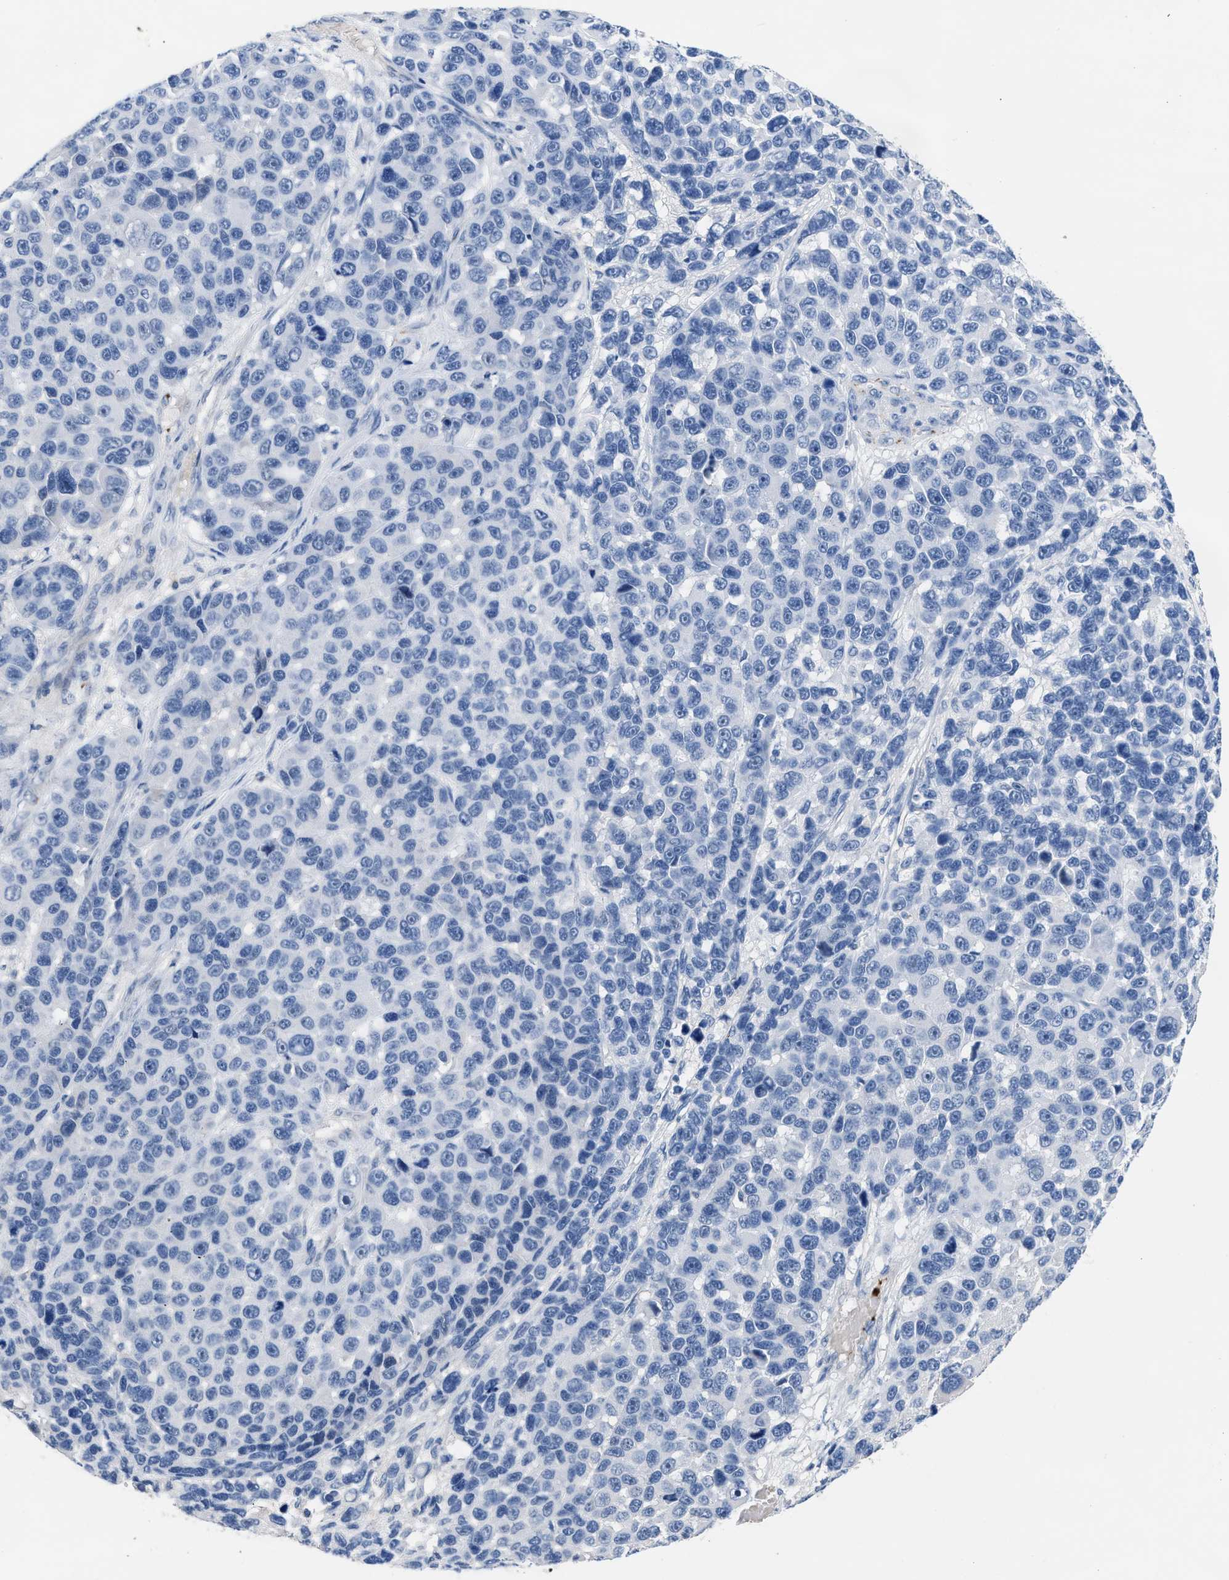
{"staining": {"intensity": "negative", "quantity": "none", "location": "none"}, "tissue": "melanoma", "cell_type": "Tumor cells", "image_type": "cancer", "snomed": [{"axis": "morphology", "description": "Malignant melanoma, NOS"}, {"axis": "topography", "description": "Skin"}], "caption": "The photomicrograph shows no significant expression in tumor cells of malignant melanoma.", "gene": "FGF18", "patient": {"sex": "male", "age": 53}}